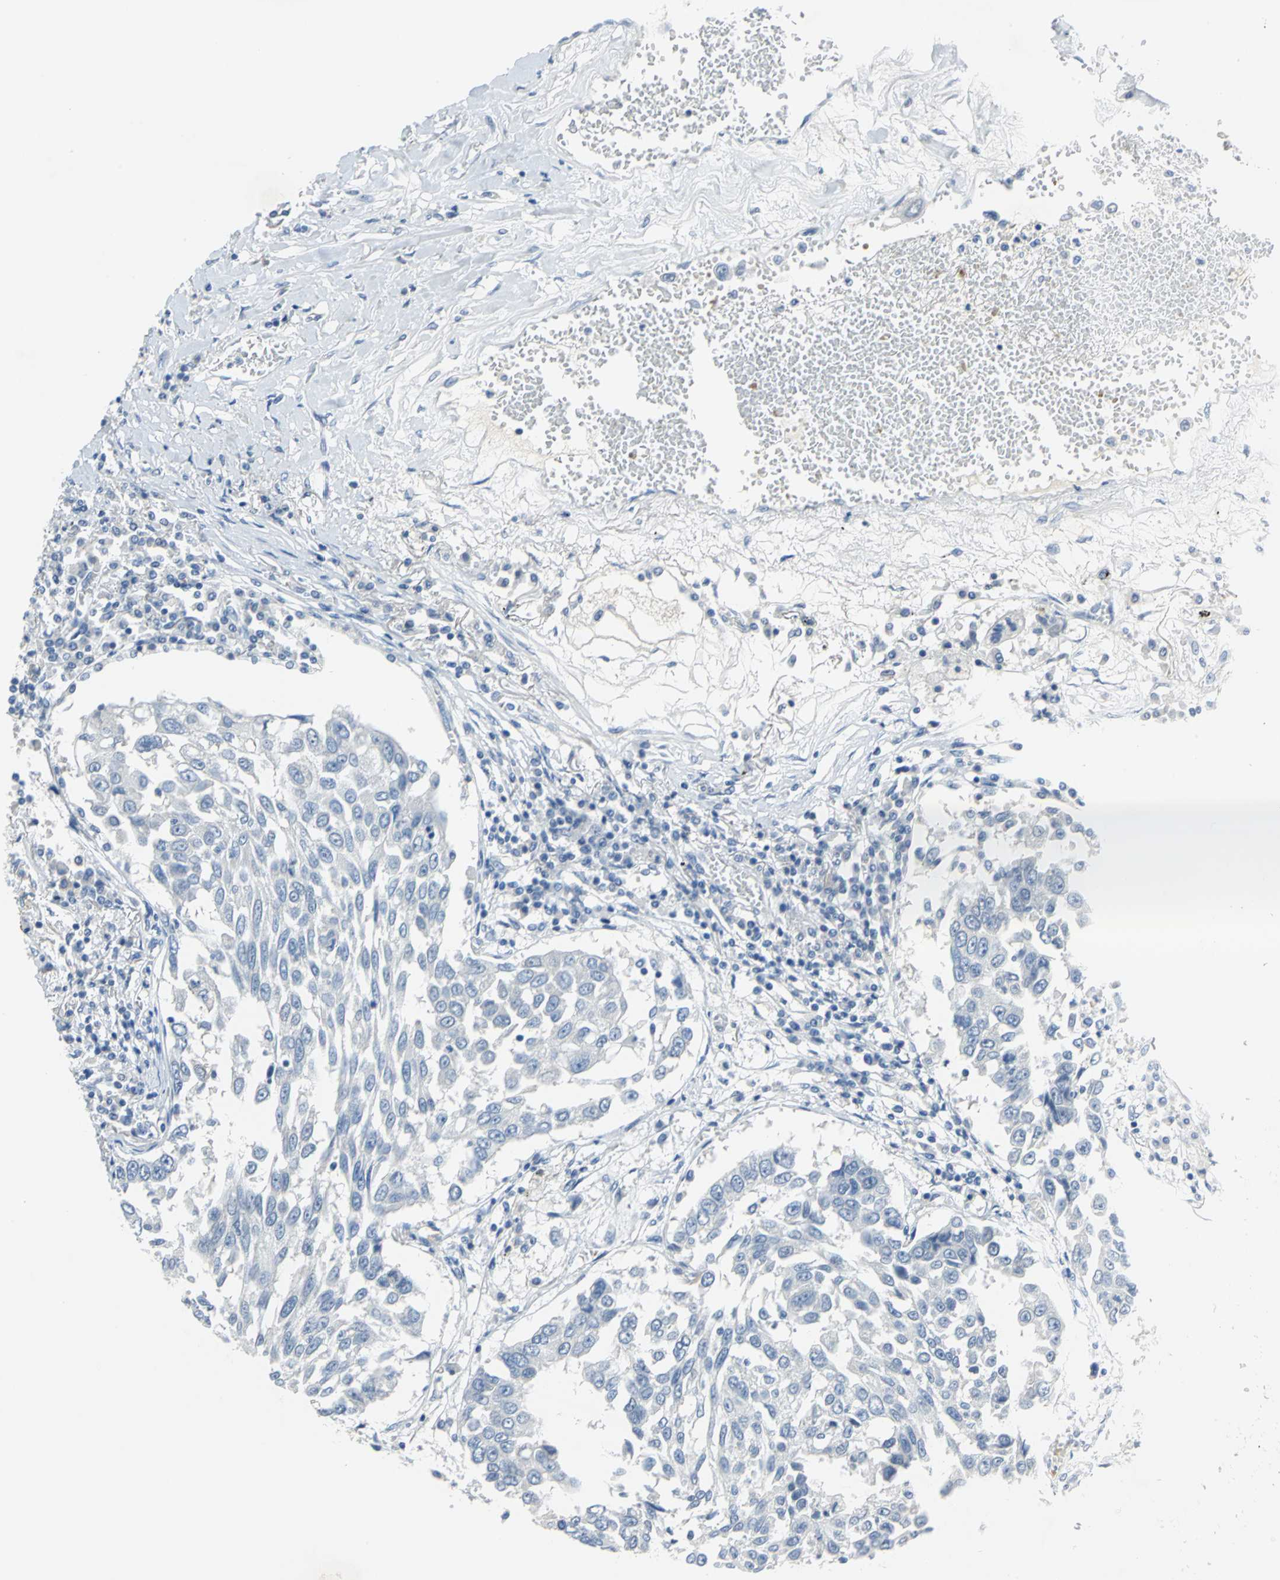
{"staining": {"intensity": "negative", "quantity": "none", "location": "none"}, "tissue": "lung cancer", "cell_type": "Tumor cells", "image_type": "cancer", "snomed": [{"axis": "morphology", "description": "Squamous cell carcinoma, NOS"}, {"axis": "topography", "description": "Lung"}], "caption": "A high-resolution image shows IHC staining of lung squamous cell carcinoma, which displays no significant staining in tumor cells. (Stains: DAB immunohistochemistry (IHC) with hematoxylin counter stain, Microscopy: brightfield microscopy at high magnification).", "gene": "PKLR", "patient": {"sex": "male", "age": 71}}